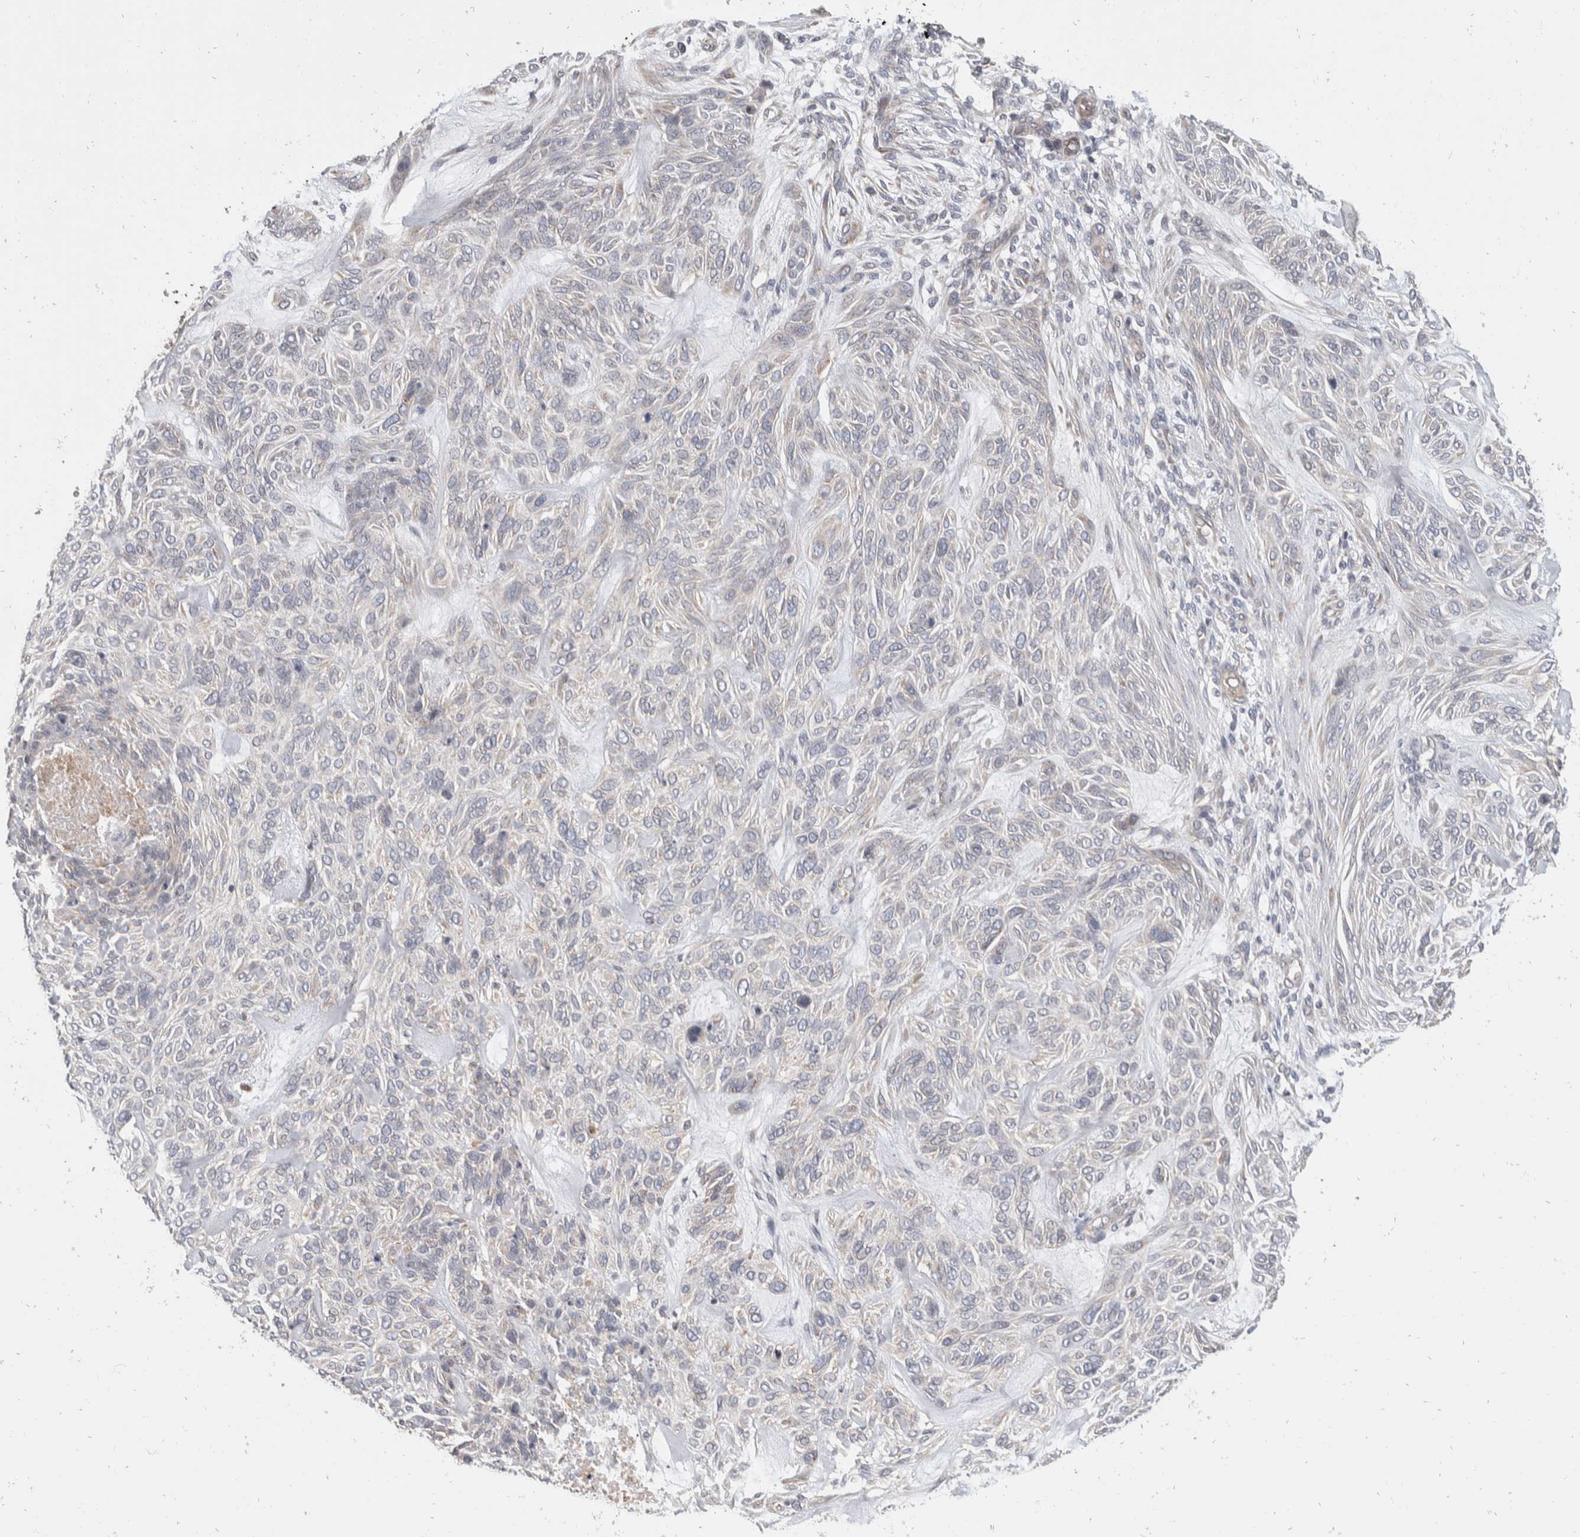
{"staining": {"intensity": "negative", "quantity": "none", "location": "none"}, "tissue": "skin cancer", "cell_type": "Tumor cells", "image_type": "cancer", "snomed": [{"axis": "morphology", "description": "Basal cell carcinoma"}, {"axis": "topography", "description": "Skin"}], "caption": "Immunohistochemistry photomicrograph of neoplastic tissue: human skin cancer stained with DAB shows no significant protein positivity in tumor cells.", "gene": "TMEM245", "patient": {"sex": "male", "age": 55}}